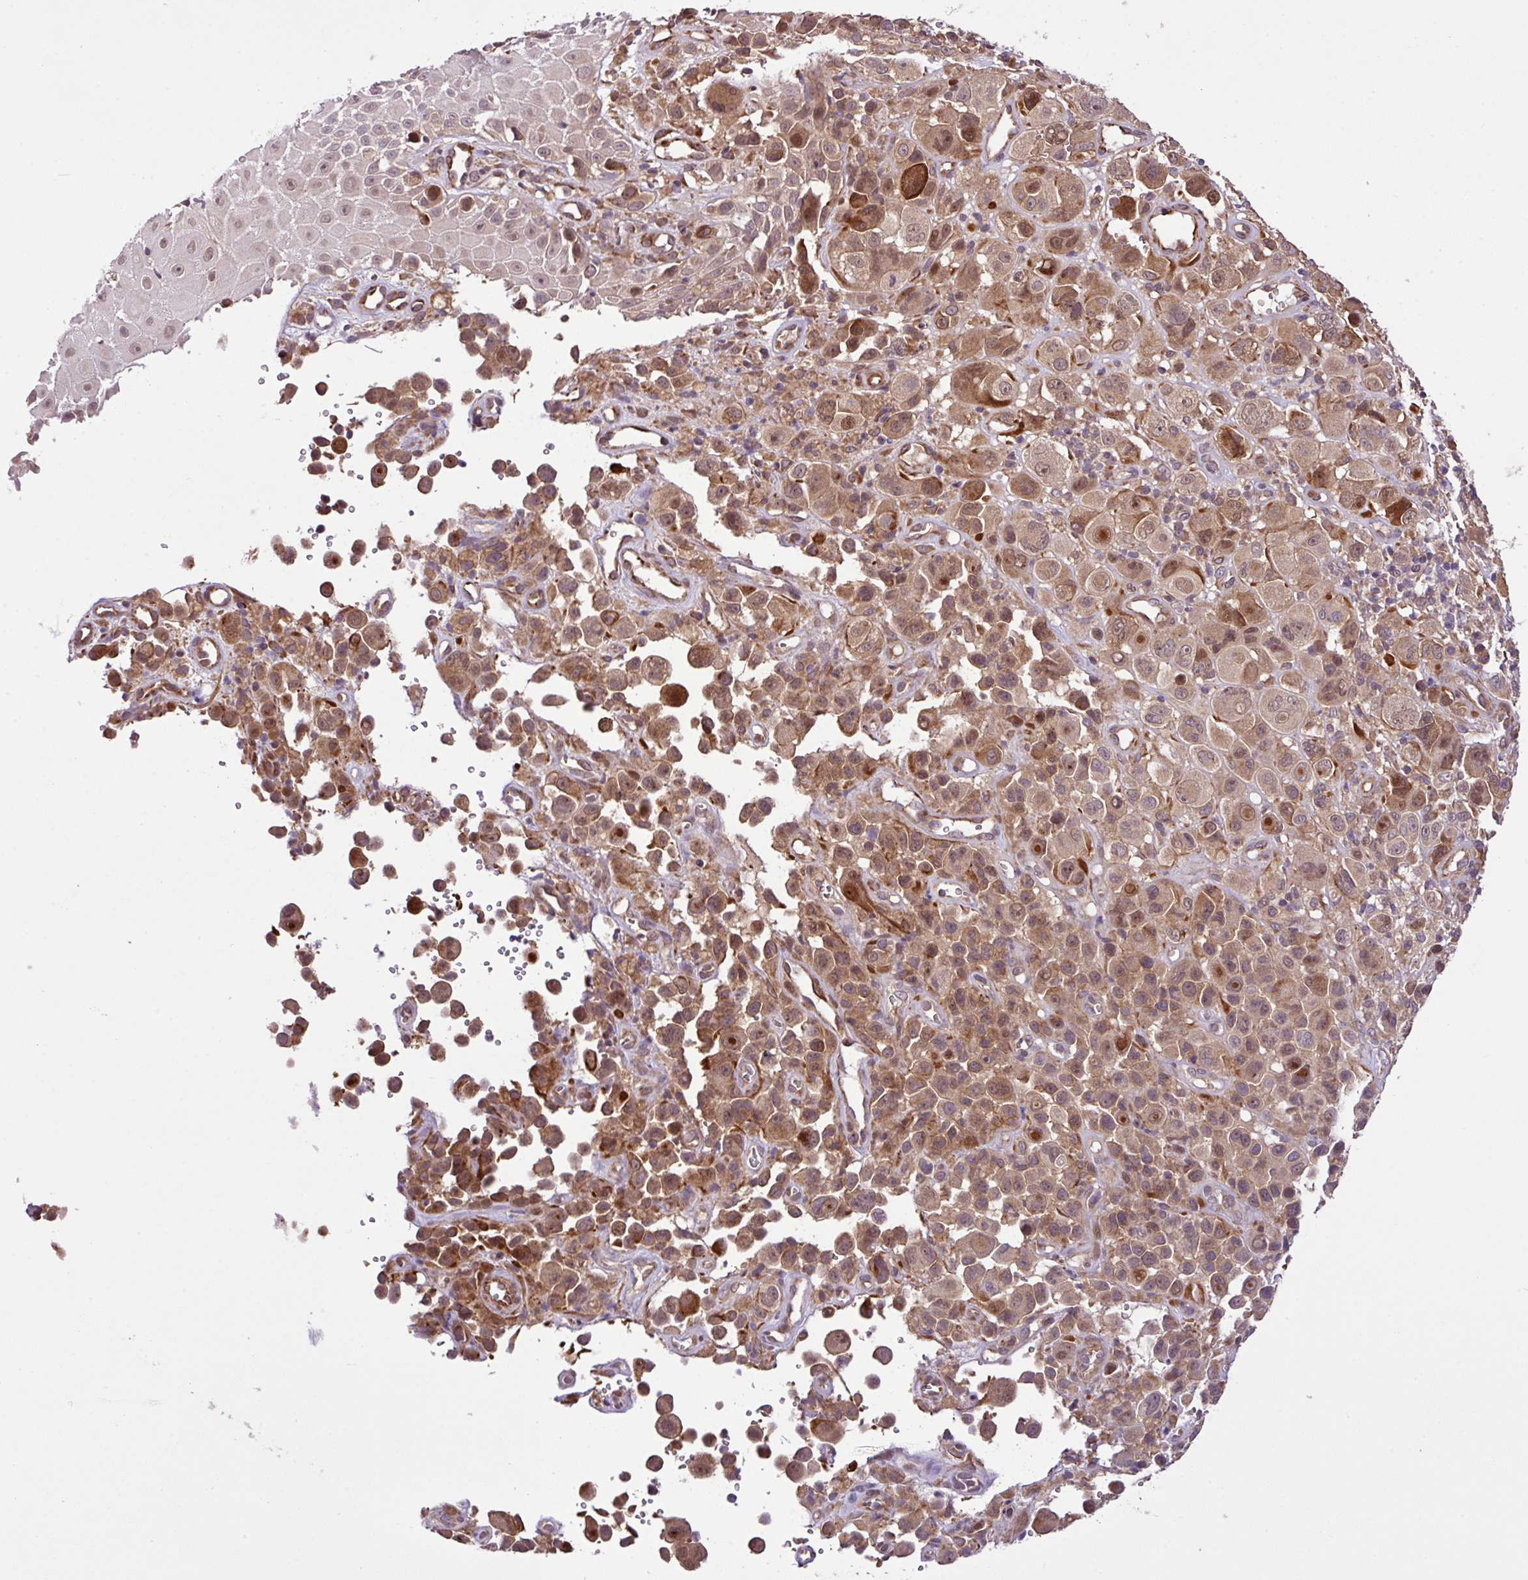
{"staining": {"intensity": "moderate", "quantity": ">75%", "location": "cytoplasmic/membranous,nuclear"}, "tissue": "melanoma", "cell_type": "Tumor cells", "image_type": "cancer", "snomed": [{"axis": "morphology", "description": "Malignant melanoma, NOS"}, {"axis": "topography", "description": "Skin of trunk"}], "caption": "Immunohistochemistry (IHC) (DAB (3,3'-diaminobenzidine)) staining of human melanoma exhibits moderate cytoplasmic/membranous and nuclear protein staining in about >75% of tumor cells. The staining was performed using DAB to visualize the protein expression in brown, while the nuclei were stained in blue with hematoxylin (Magnification: 20x).", "gene": "DLGAP4", "patient": {"sex": "male", "age": 71}}